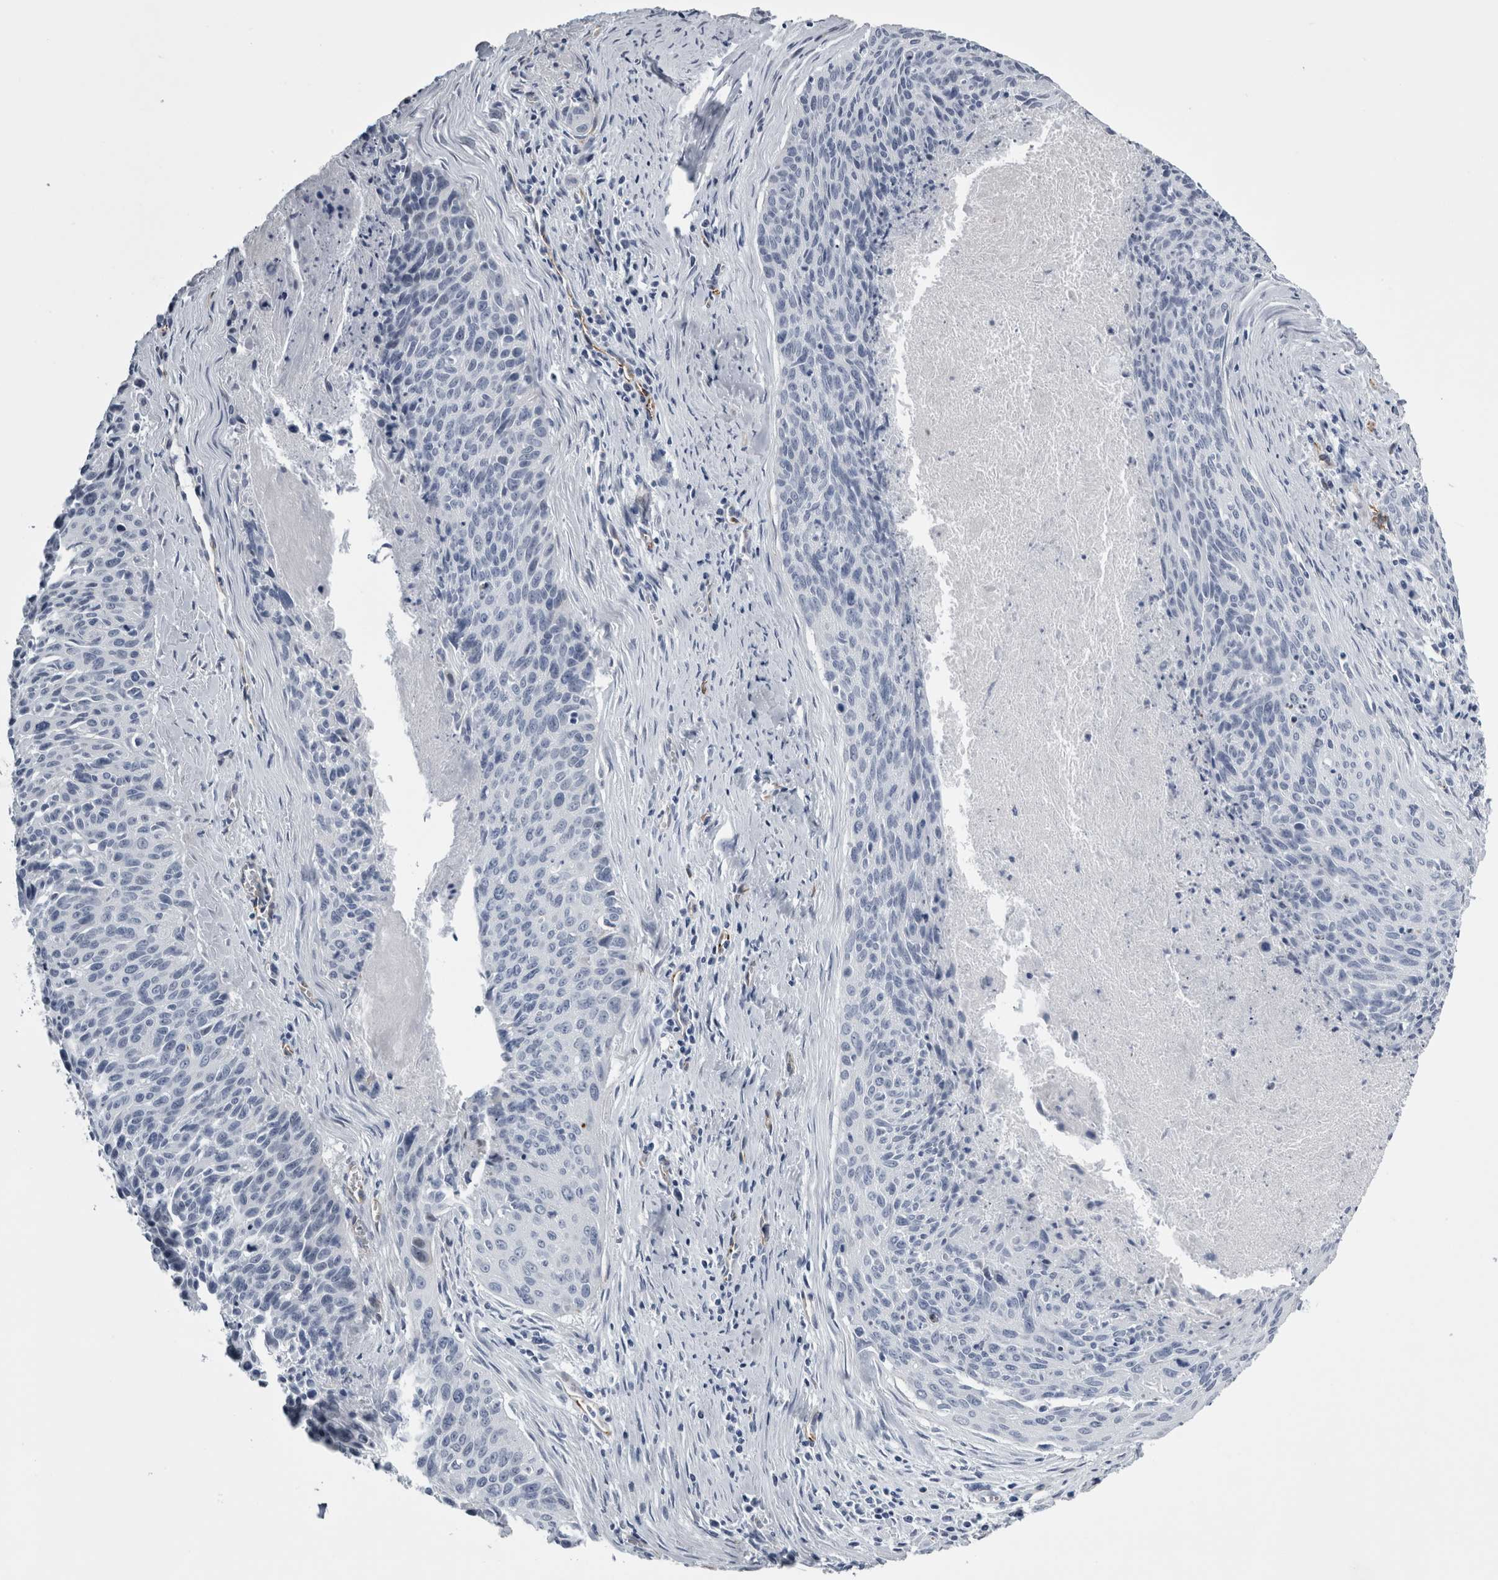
{"staining": {"intensity": "negative", "quantity": "none", "location": "none"}, "tissue": "cervical cancer", "cell_type": "Tumor cells", "image_type": "cancer", "snomed": [{"axis": "morphology", "description": "Squamous cell carcinoma, NOS"}, {"axis": "topography", "description": "Cervix"}], "caption": "Tumor cells are negative for brown protein staining in squamous cell carcinoma (cervical).", "gene": "VWDE", "patient": {"sex": "female", "age": 55}}